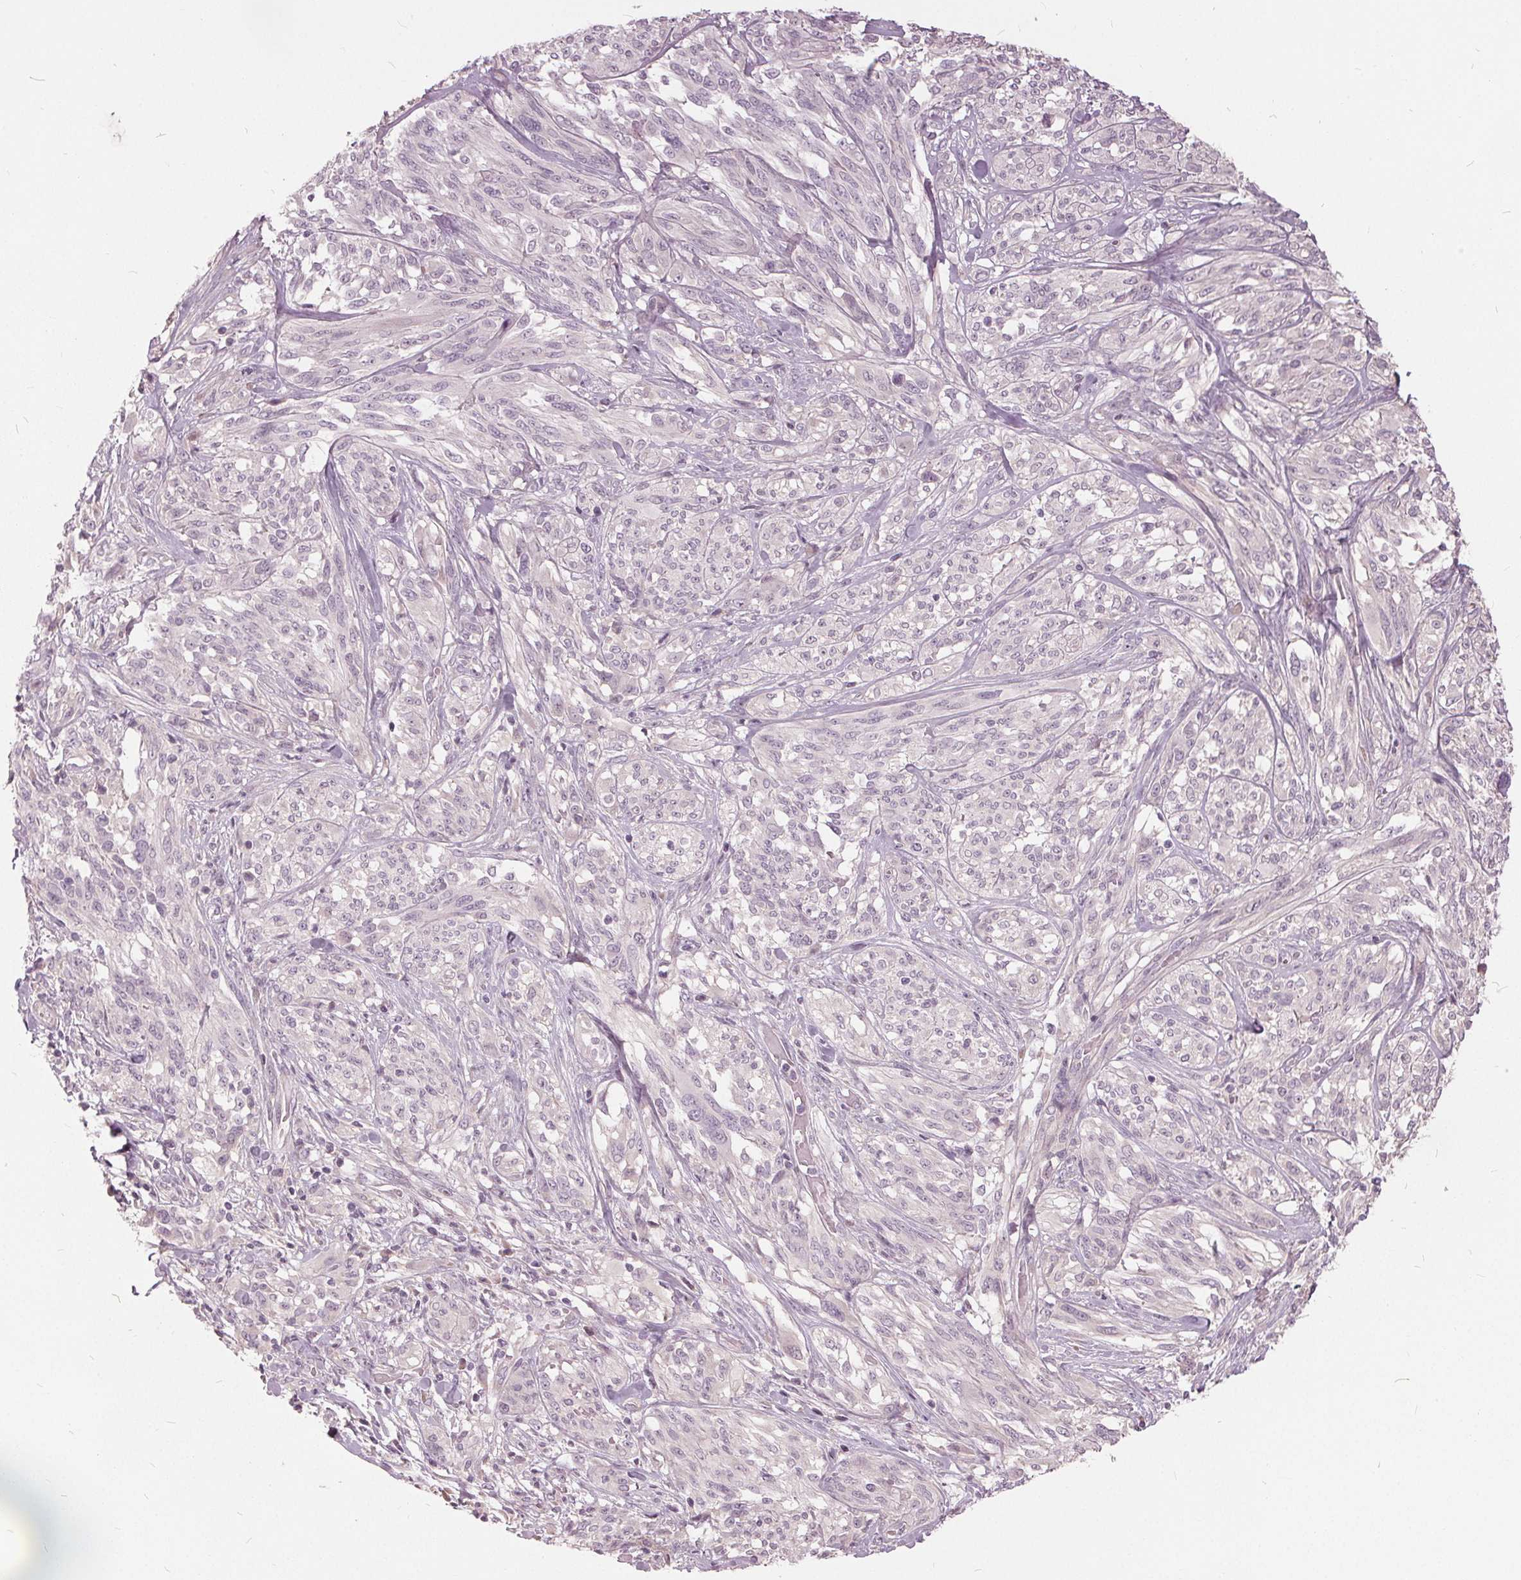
{"staining": {"intensity": "negative", "quantity": "none", "location": "none"}, "tissue": "melanoma", "cell_type": "Tumor cells", "image_type": "cancer", "snomed": [{"axis": "morphology", "description": "Malignant melanoma, NOS"}, {"axis": "topography", "description": "Skin"}], "caption": "High power microscopy micrograph of an immunohistochemistry (IHC) histopathology image of malignant melanoma, revealing no significant positivity in tumor cells.", "gene": "KLK13", "patient": {"sex": "female", "age": 91}}